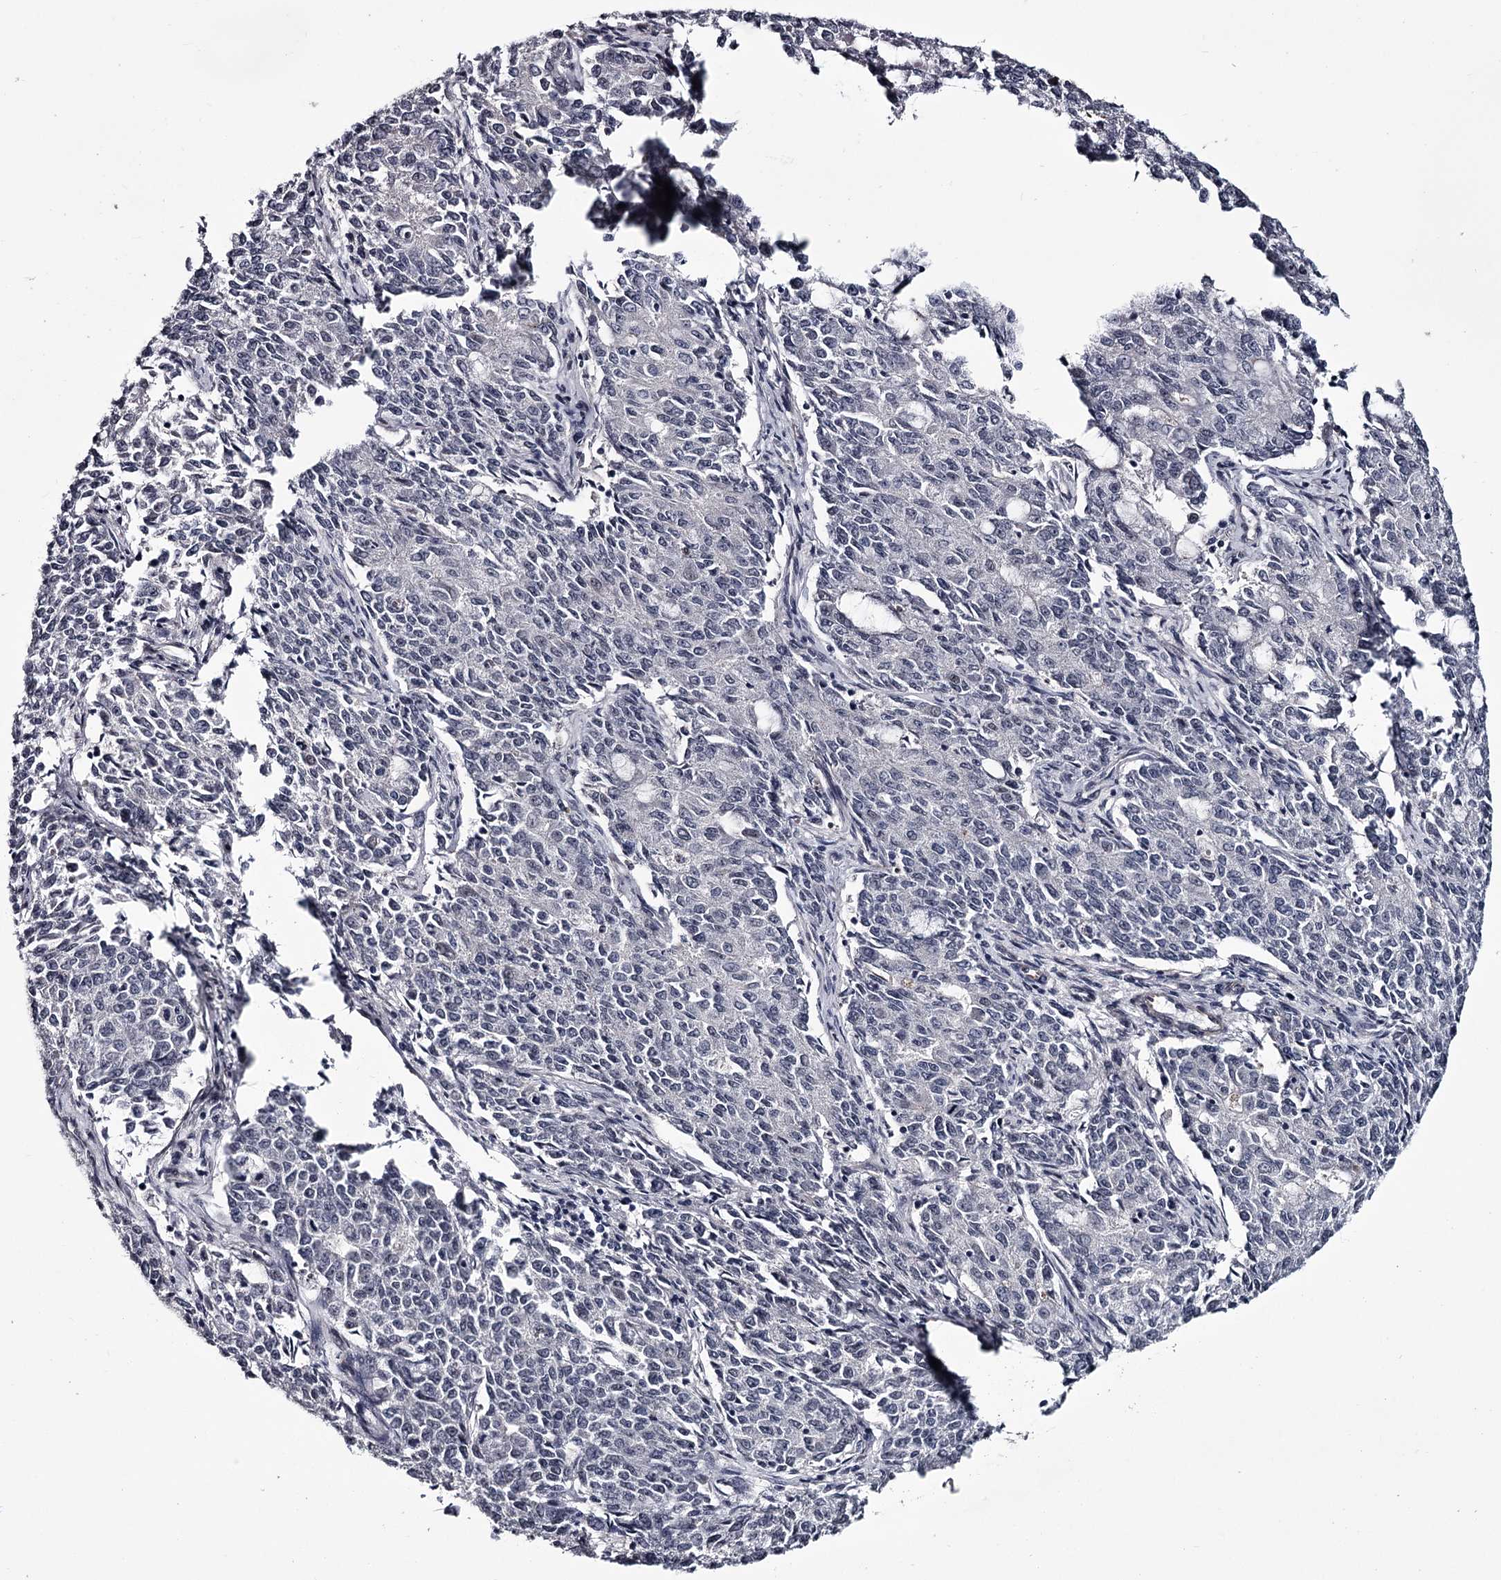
{"staining": {"intensity": "negative", "quantity": "none", "location": "none"}, "tissue": "endometrial cancer", "cell_type": "Tumor cells", "image_type": "cancer", "snomed": [{"axis": "morphology", "description": "Adenocarcinoma, NOS"}, {"axis": "topography", "description": "Endometrium"}], "caption": "The photomicrograph displays no staining of tumor cells in endometrial cancer (adenocarcinoma).", "gene": "PRPF40B", "patient": {"sex": "female", "age": 50}}